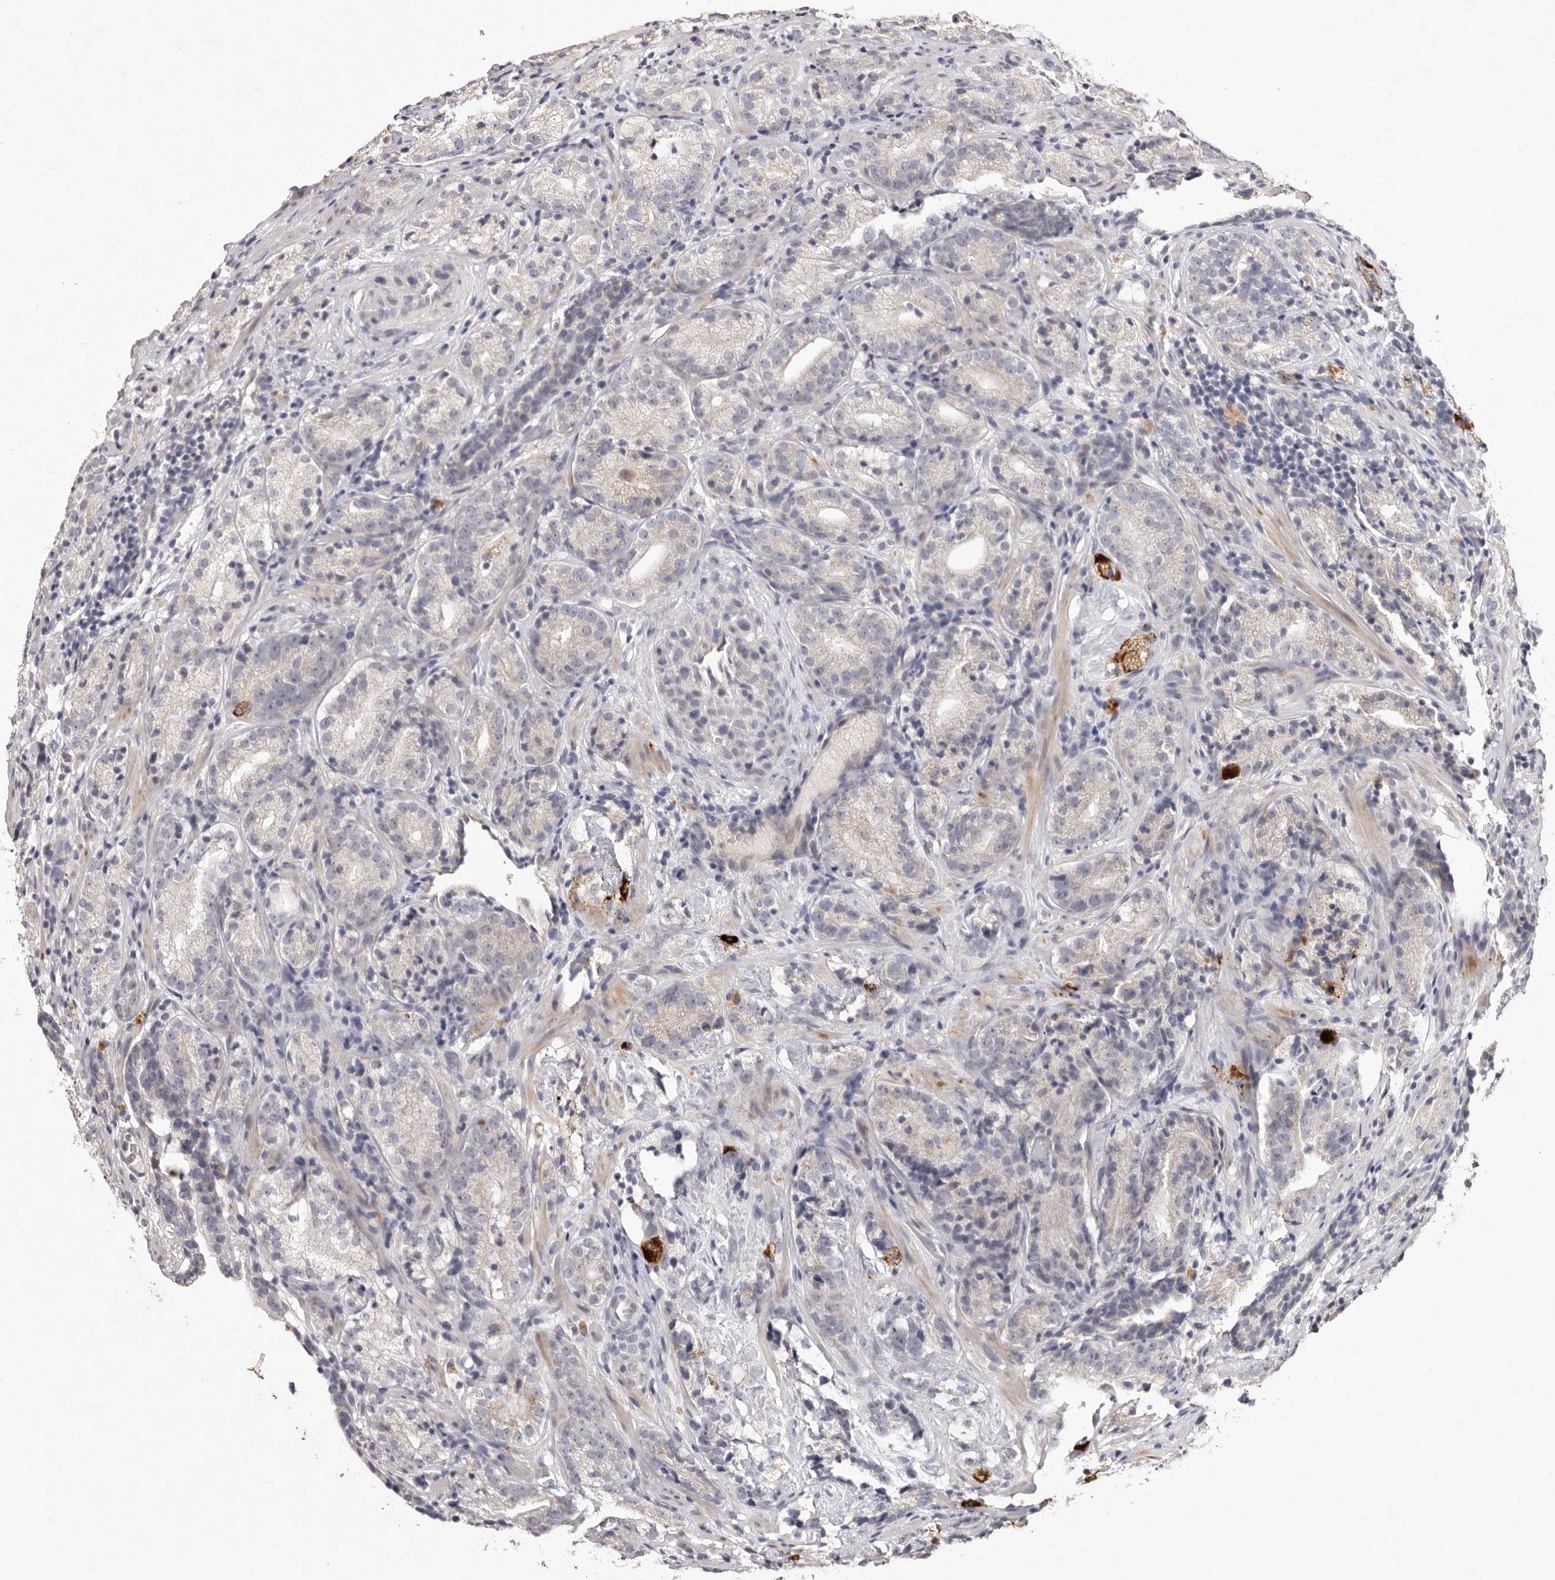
{"staining": {"intensity": "negative", "quantity": "none", "location": "none"}, "tissue": "prostate cancer", "cell_type": "Tumor cells", "image_type": "cancer", "snomed": [{"axis": "morphology", "description": "Adenocarcinoma, High grade"}, {"axis": "topography", "description": "Prostate"}], "caption": "High-grade adenocarcinoma (prostate) stained for a protein using immunohistochemistry (IHC) shows no staining tumor cells.", "gene": "GARNL3", "patient": {"sex": "male", "age": 56}}